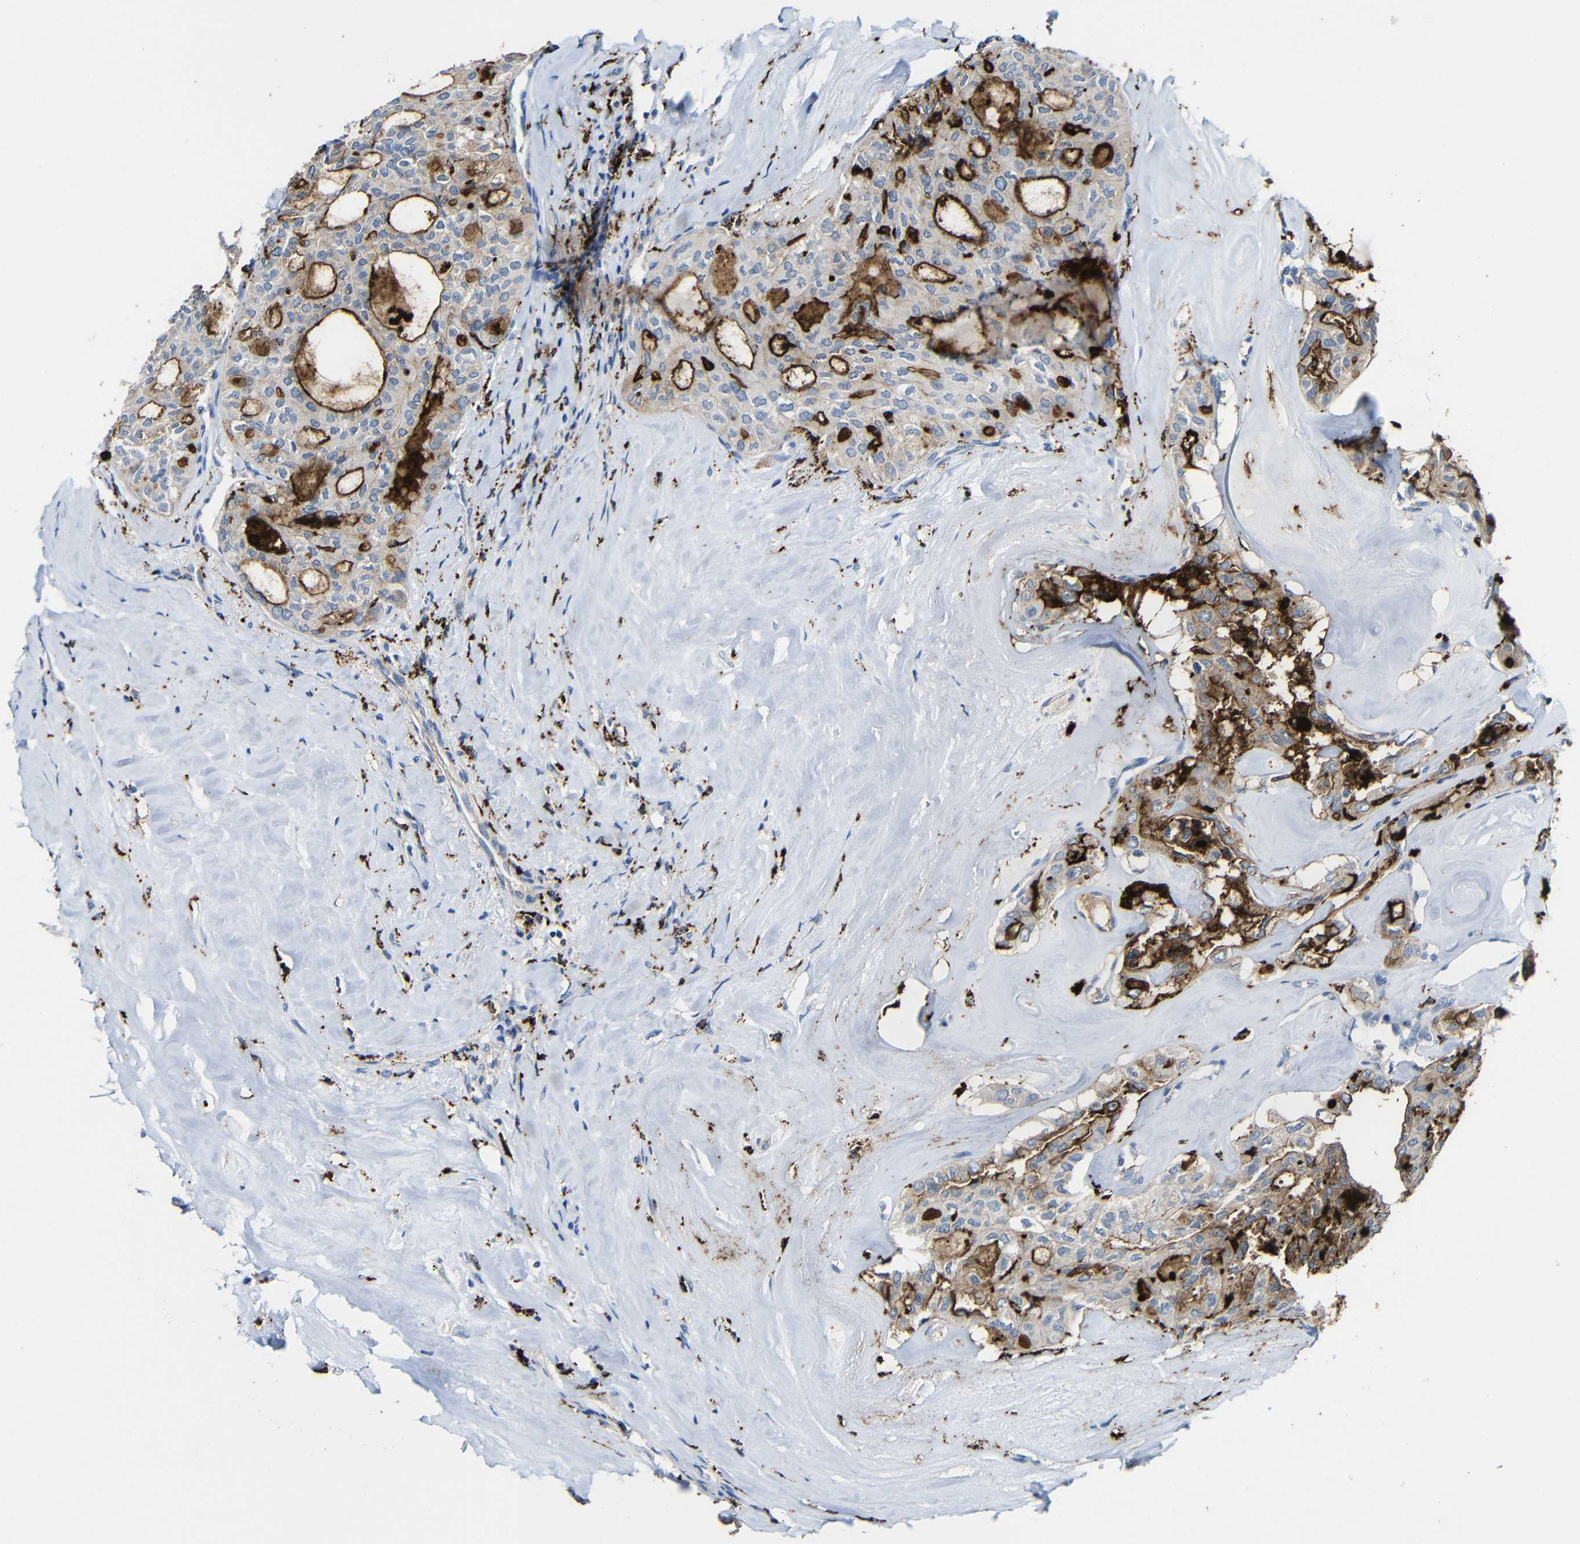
{"staining": {"intensity": "strong", "quantity": "25%-75%", "location": "cytoplasmic/membranous"}, "tissue": "thyroid cancer", "cell_type": "Tumor cells", "image_type": "cancer", "snomed": [{"axis": "morphology", "description": "Follicular adenoma carcinoma, NOS"}, {"axis": "topography", "description": "Thyroid gland"}], "caption": "Brown immunohistochemical staining in thyroid cancer (follicular adenoma carcinoma) displays strong cytoplasmic/membranous positivity in about 25%-75% of tumor cells. Immunohistochemistry (ihc) stains the protein in brown and the nuclei are stained blue.", "gene": "HLA-DMA", "patient": {"sex": "male", "age": 75}}